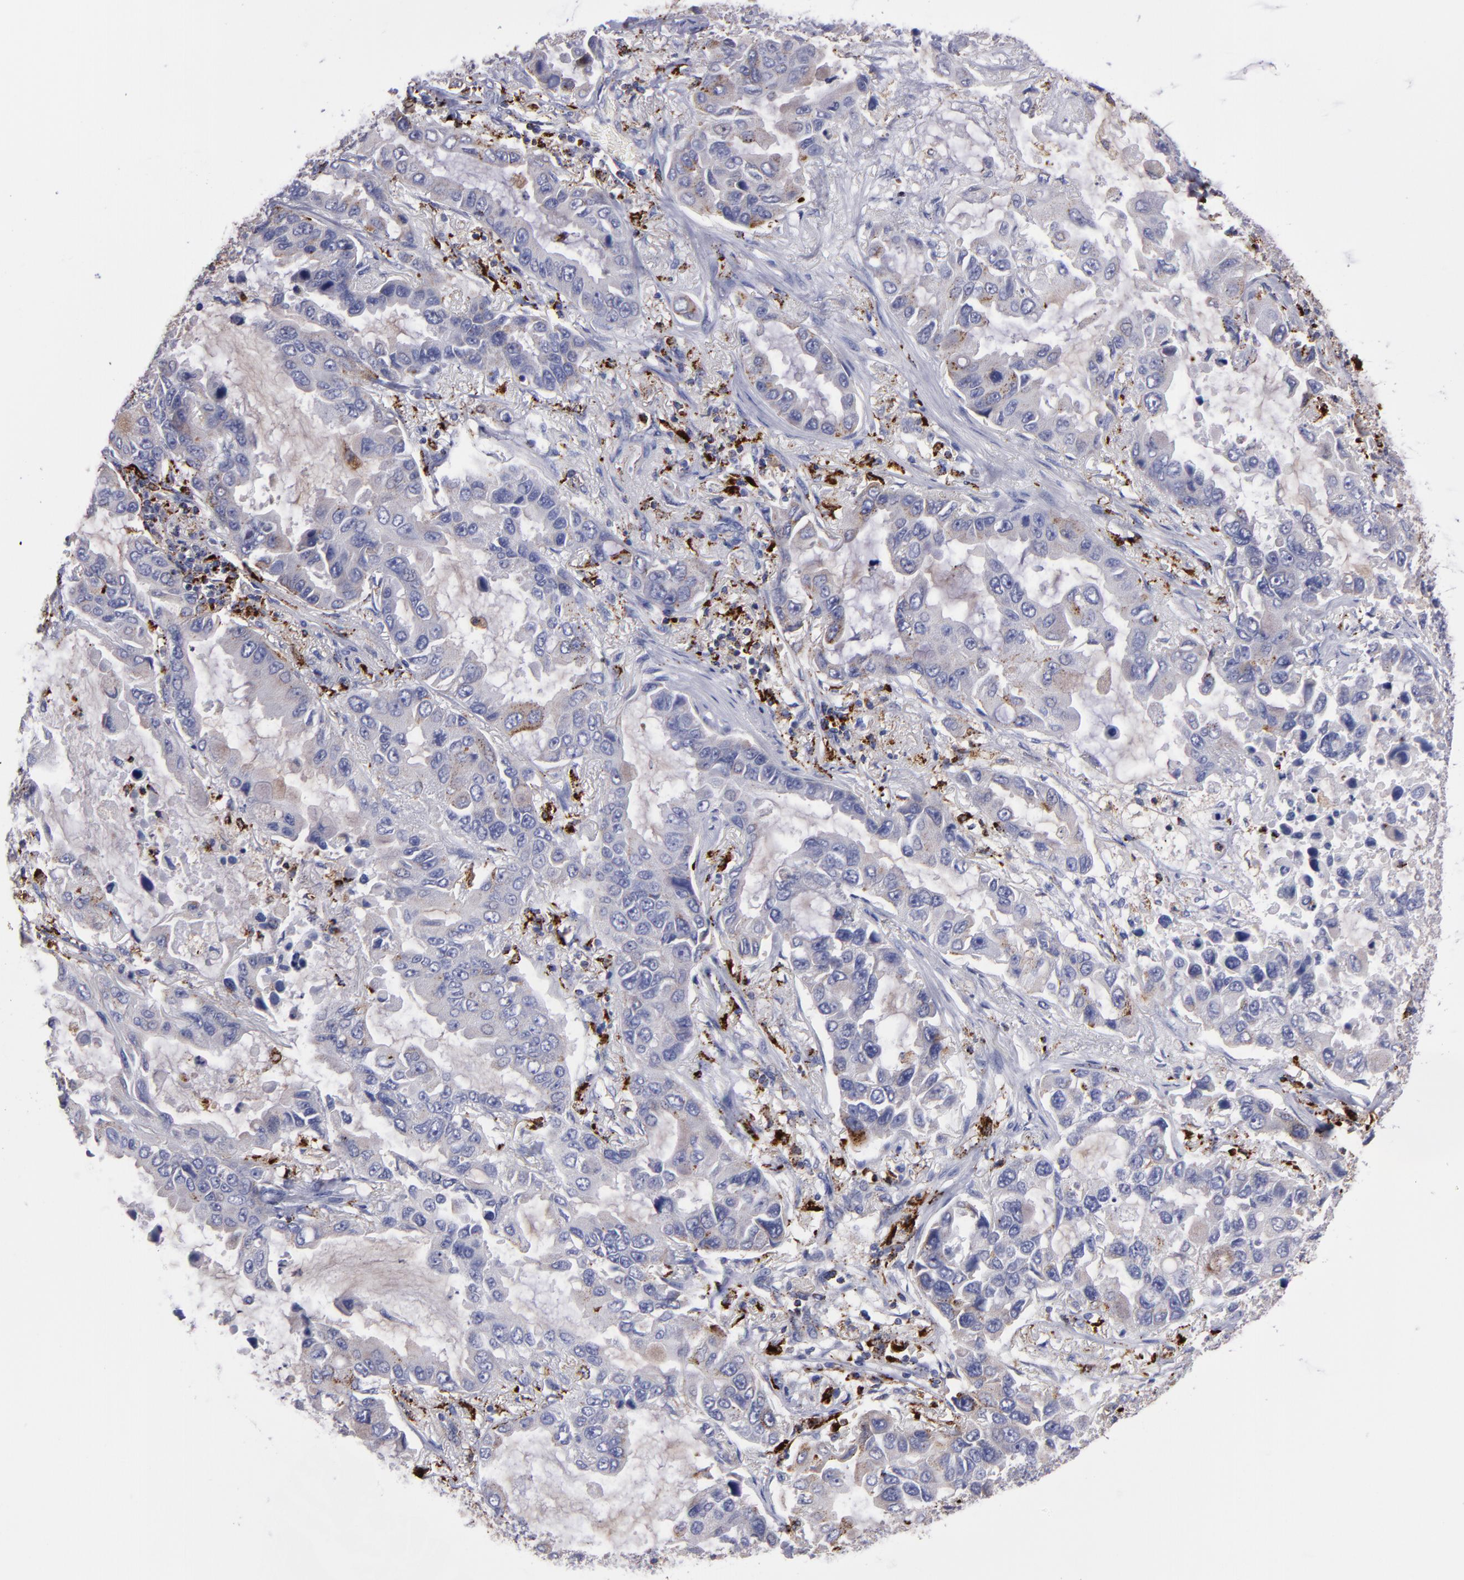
{"staining": {"intensity": "weak", "quantity": "25%-75%", "location": "cytoplasmic/membranous"}, "tissue": "lung cancer", "cell_type": "Tumor cells", "image_type": "cancer", "snomed": [{"axis": "morphology", "description": "Adenocarcinoma, NOS"}, {"axis": "topography", "description": "Lung"}], "caption": "Immunohistochemistry photomicrograph of neoplastic tissue: human lung cancer stained using immunohistochemistry (IHC) demonstrates low levels of weak protein expression localized specifically in the cytoplasmic/membranous of tumor cells, appearing as a cytoplasmic/membranous brown color.", "gene": "CTSS", "patient": {"sex": "male", "age": 64}}